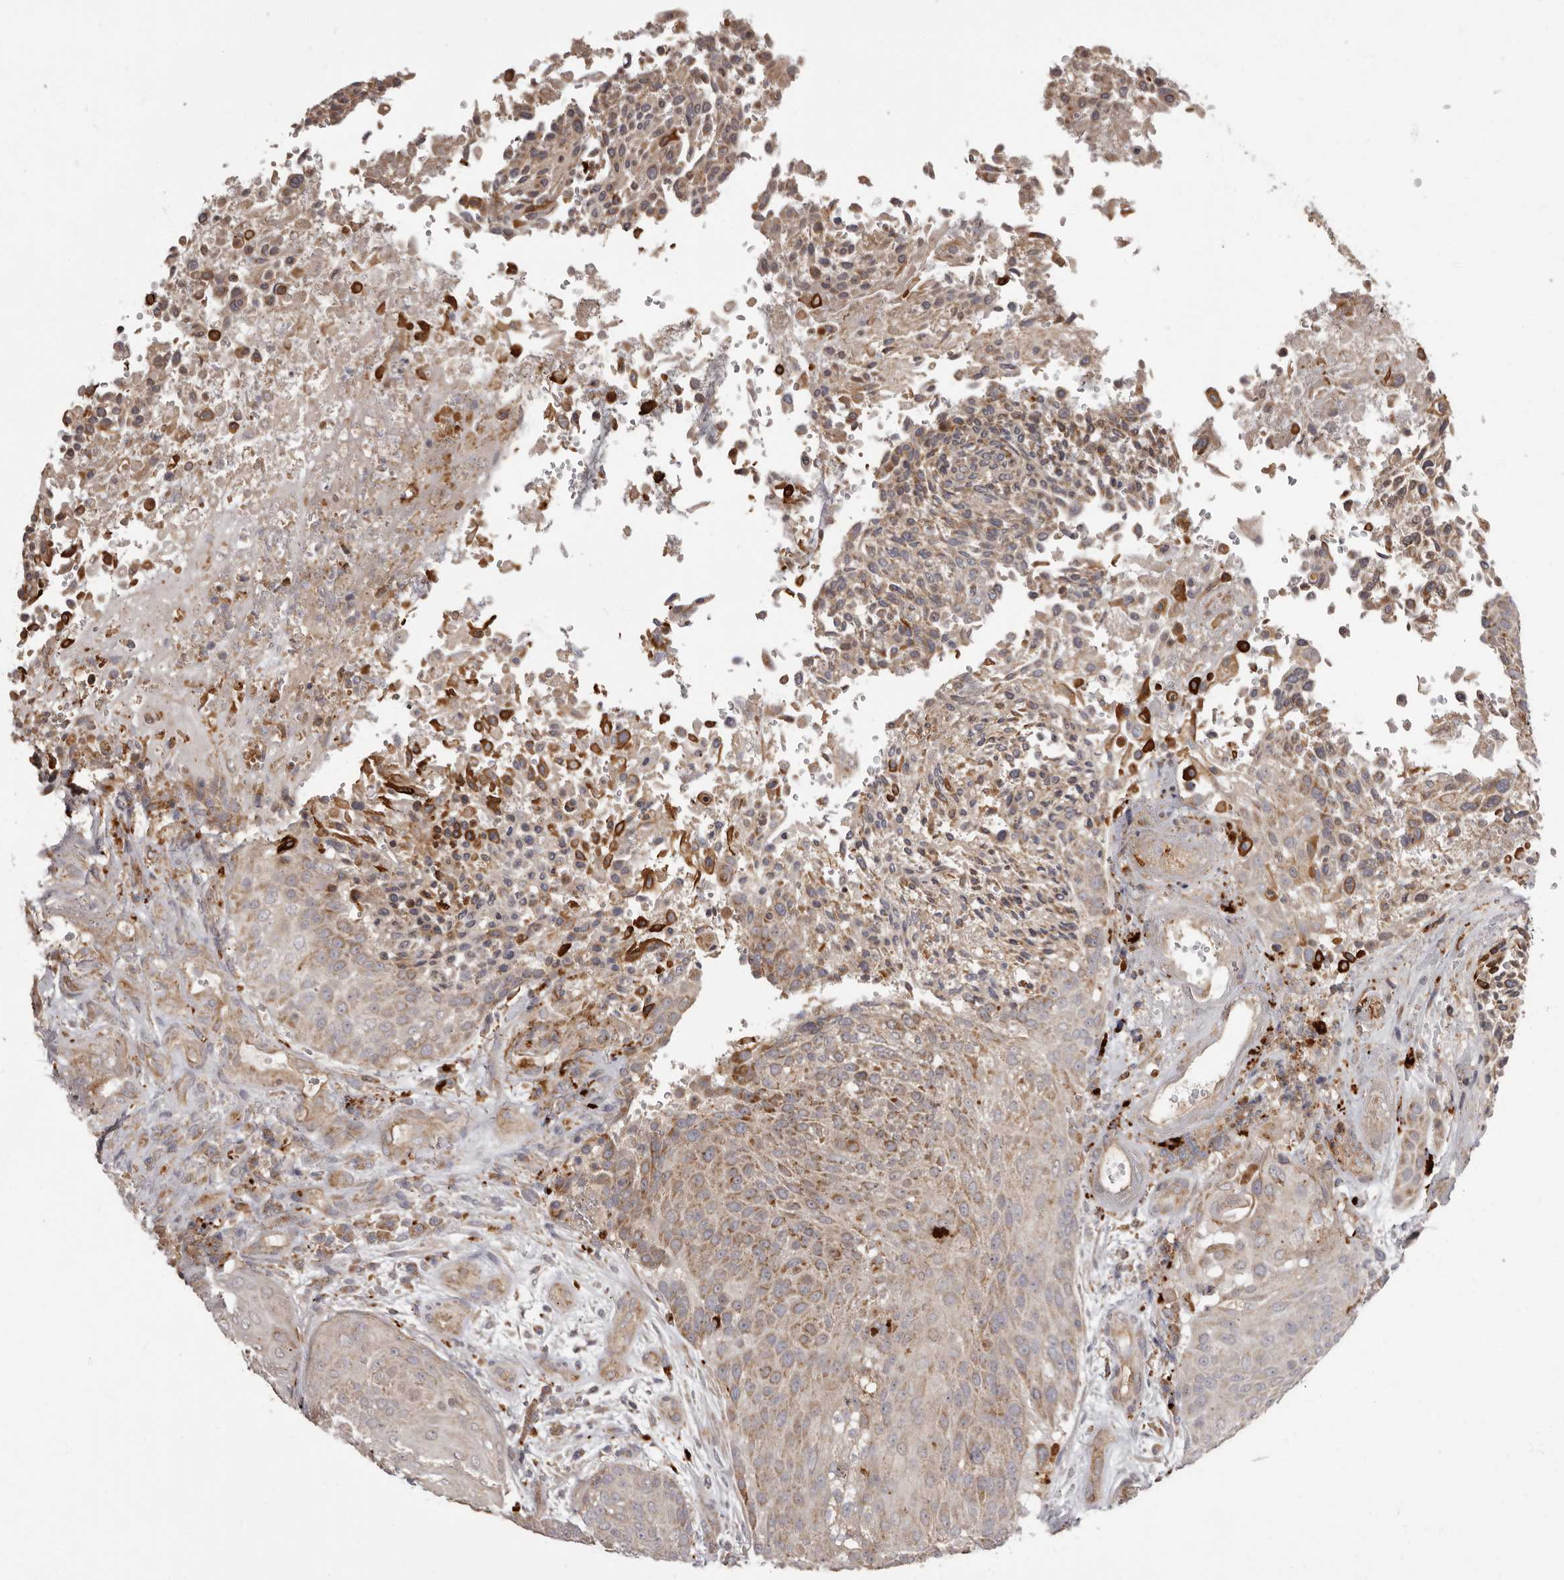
{"staining": {"intensity": "moderate", "quantity": "25%-75%", "location": "cytoplasmic/membranous"}, "tissue": "urothelial cancer", "cell_type": "Tumor cells", "image_type": "cancer", "snomed": [{"axis": "morphology", "description": "Urothelial carcinoma, High grade"}, {"axis": "topography", "description": "Urinary bladder"}], "caption": "Immunohistochemical staining of urothelial cancer exhibits medium levels of moderate cytoplasmic/membranous expression in approximately 25%-75% of tumor cells. The staining is performed using DAB brown chromogen to label protein expression. The nuclei are counter-stained blue using hematoxylin.", "gene": "ADCY2", "patient": {"sex": "female", "age": 63}}